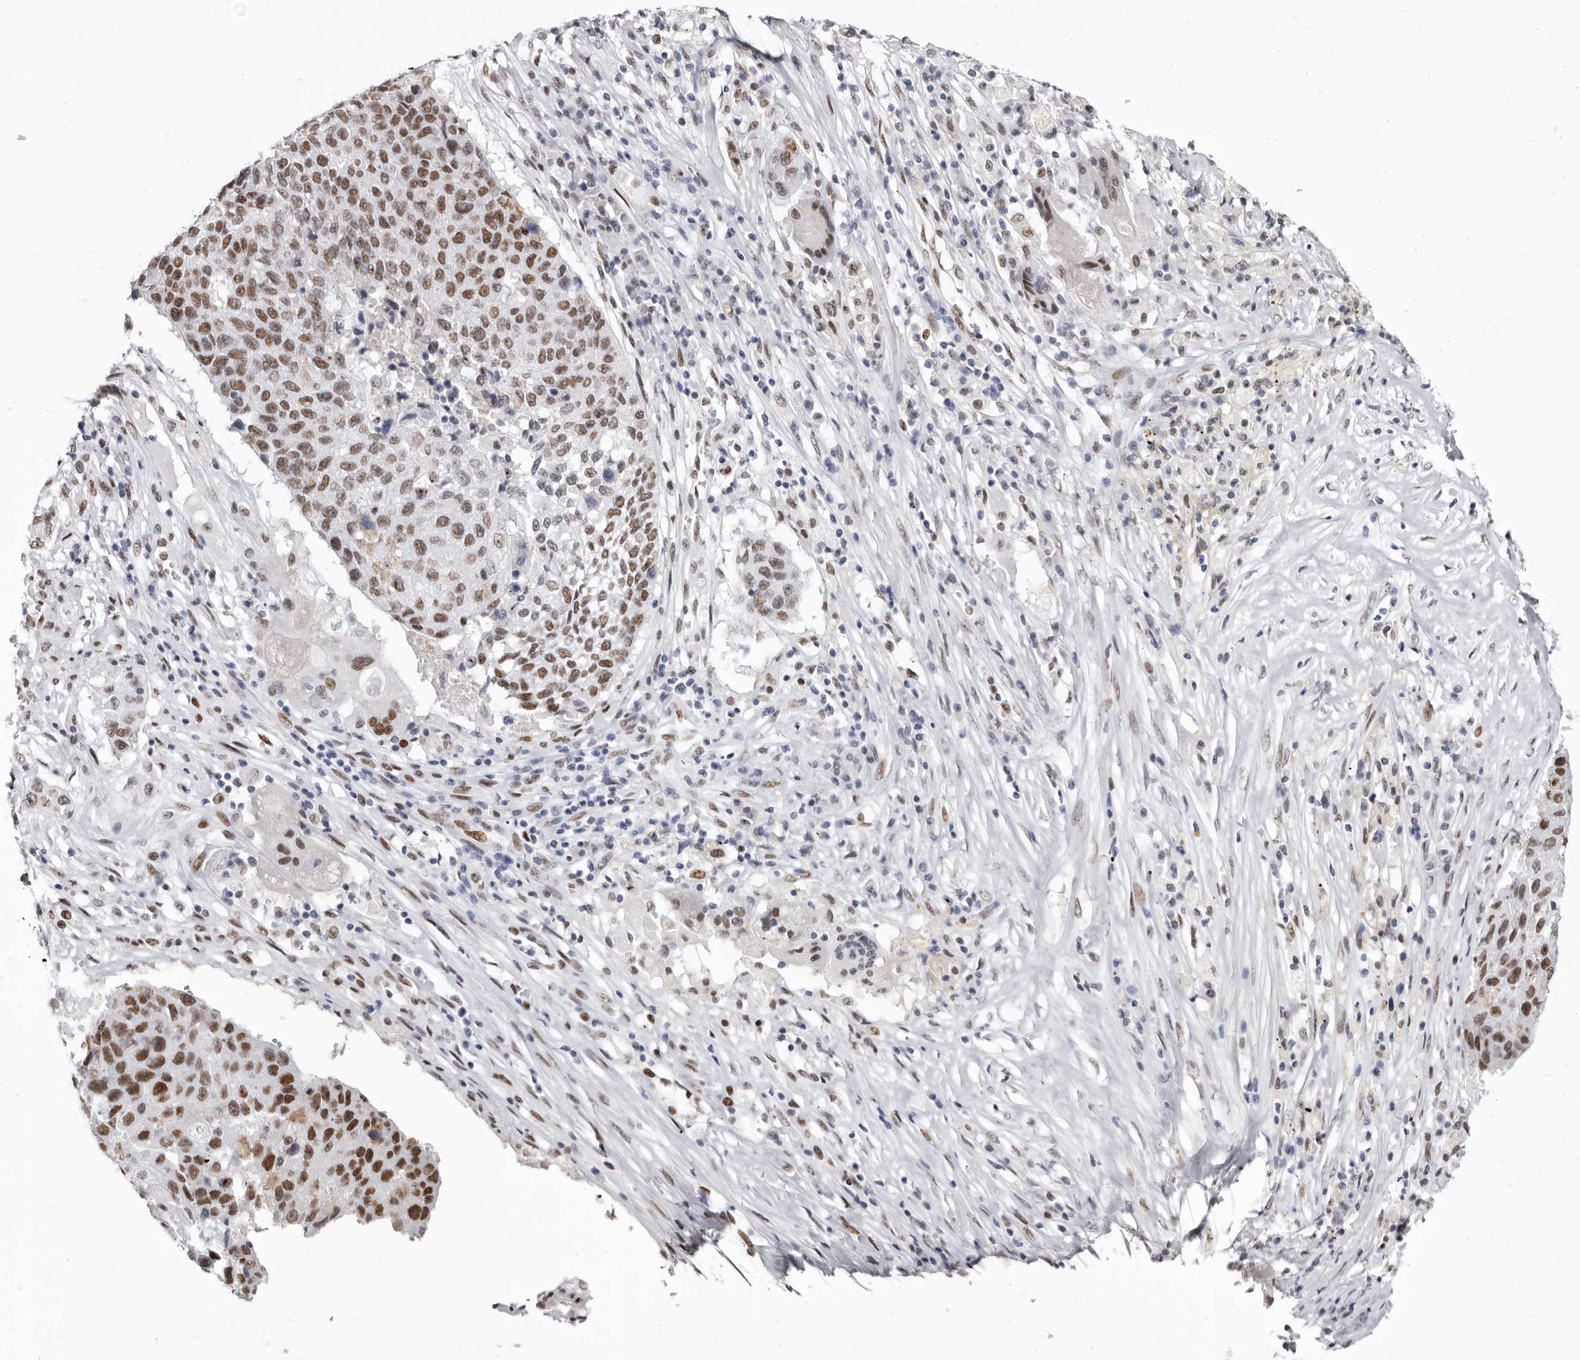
{"staining": {"intensity": "moderate", "quantity": ">75%", "location": "nuclear"}, "tissue": "lung cancer", "cell_type": "Tumor cells", "image_type": "cancer", "snomed": [{"axis": "morphology", "description": "Squamous cell carcinoma, NOS"}, {"axis": "topography", "description": "Lung"}], "caption": "Immunohistochemistry image of lung squamous cell carcinoma stained for a protein (brown), which reveals medium levels of moderate nuclear positivity in about >75% of tumor cells.", "gene": "ZNF326", "patient": {"sex": "male", "age": 61}}